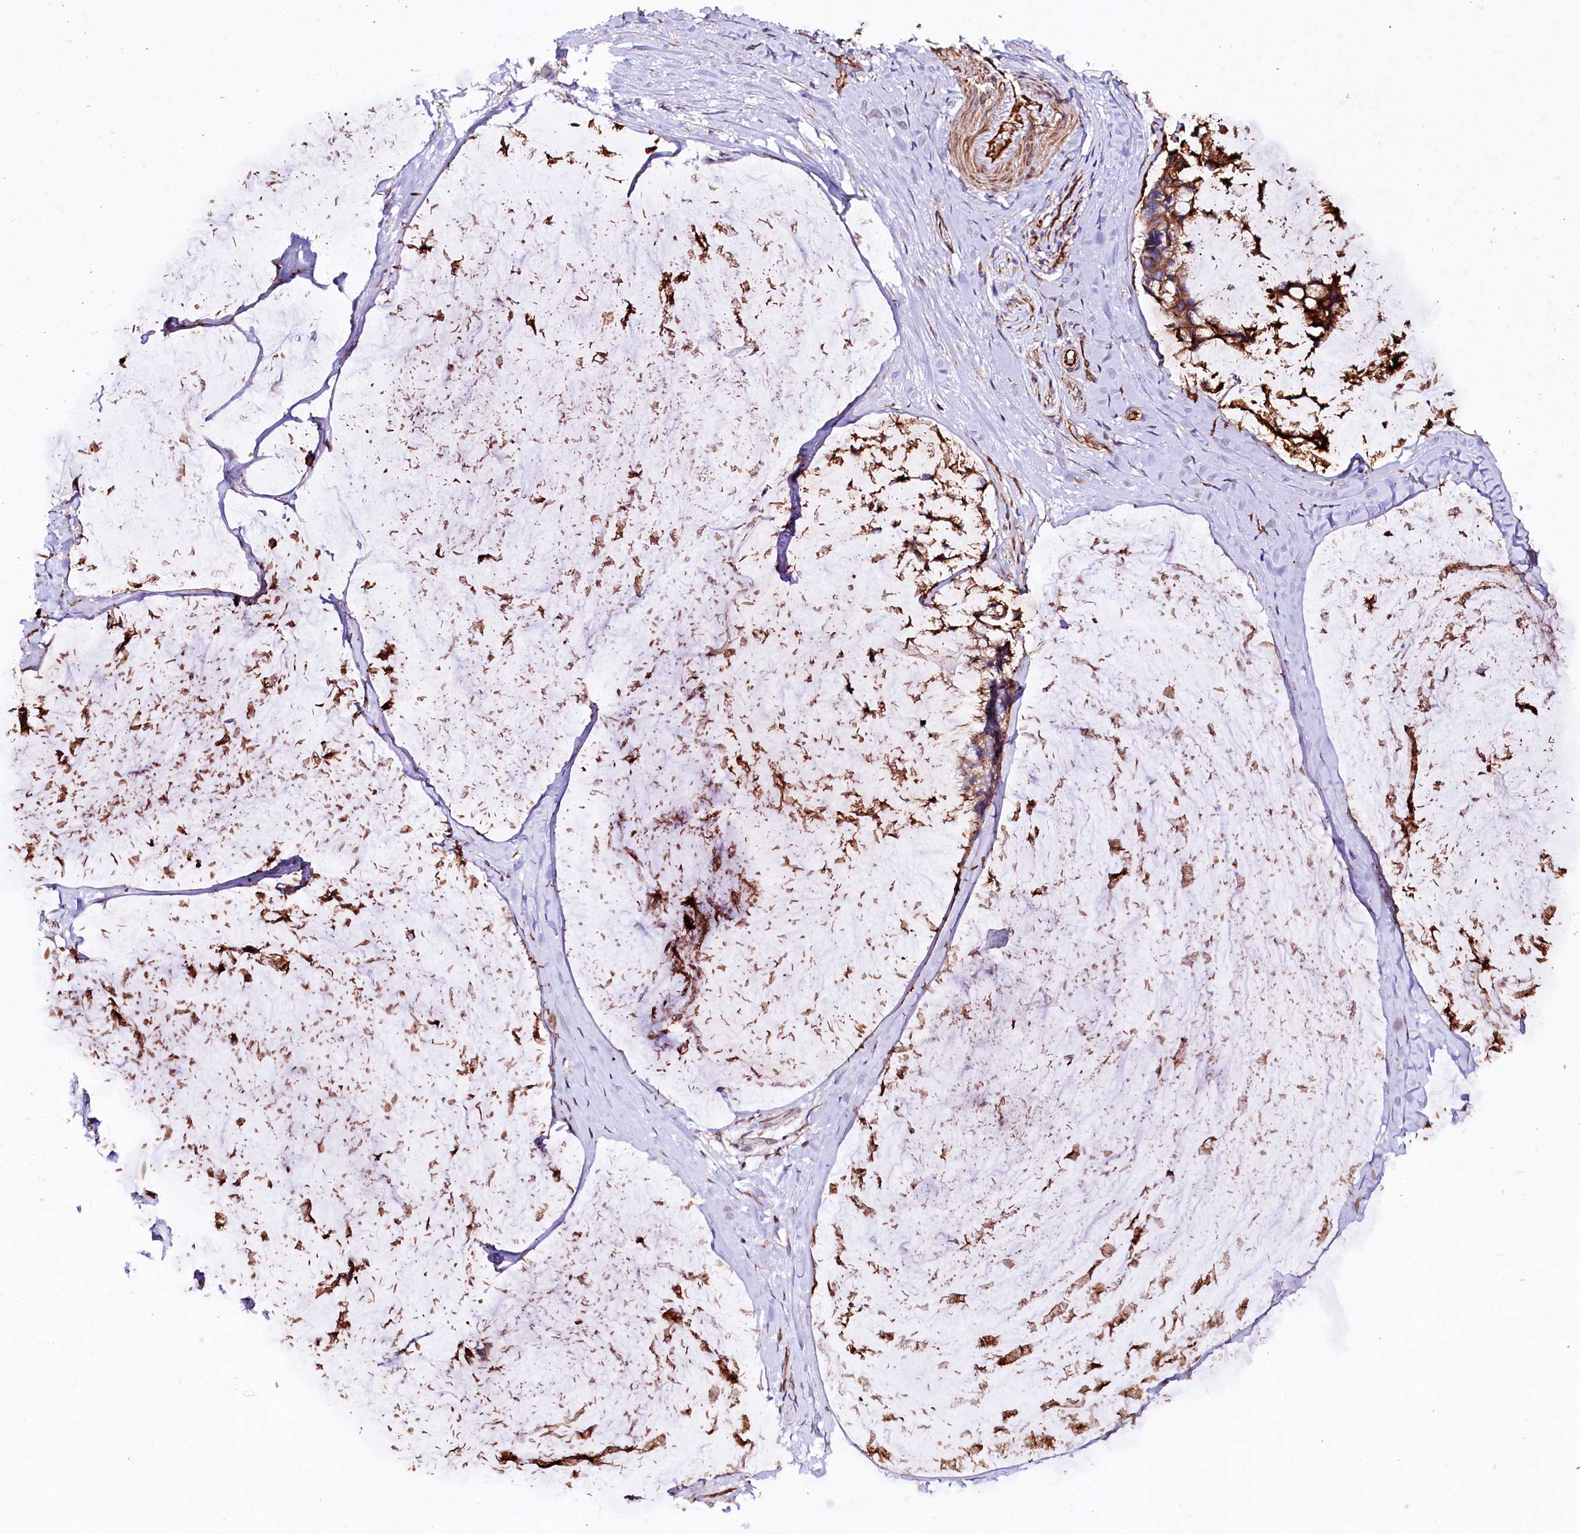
{"staining": {"intensity": "moderate", "quantity": ">75%", "location": "cytoplasmic/membranous"}, "tissue": "ovarian cancer", "cell_type": "Tumor cells", "image_type": "cancer", "snomed": [{"axis": "morphology", "description": "Cystadenocarcinoma, mucinous, NOS"}, {"axis": "topography", "description": "Ovary"}], "caption": "IHC (DAB) staining of human ovarian cancer (mucinous cystadenocarcinoma) shows moderate cytoplasmic/membranous protein expression in about >75% of tumor cells.", "gene": "TTC12", "patient": {"sex": "female", "age": 39}}